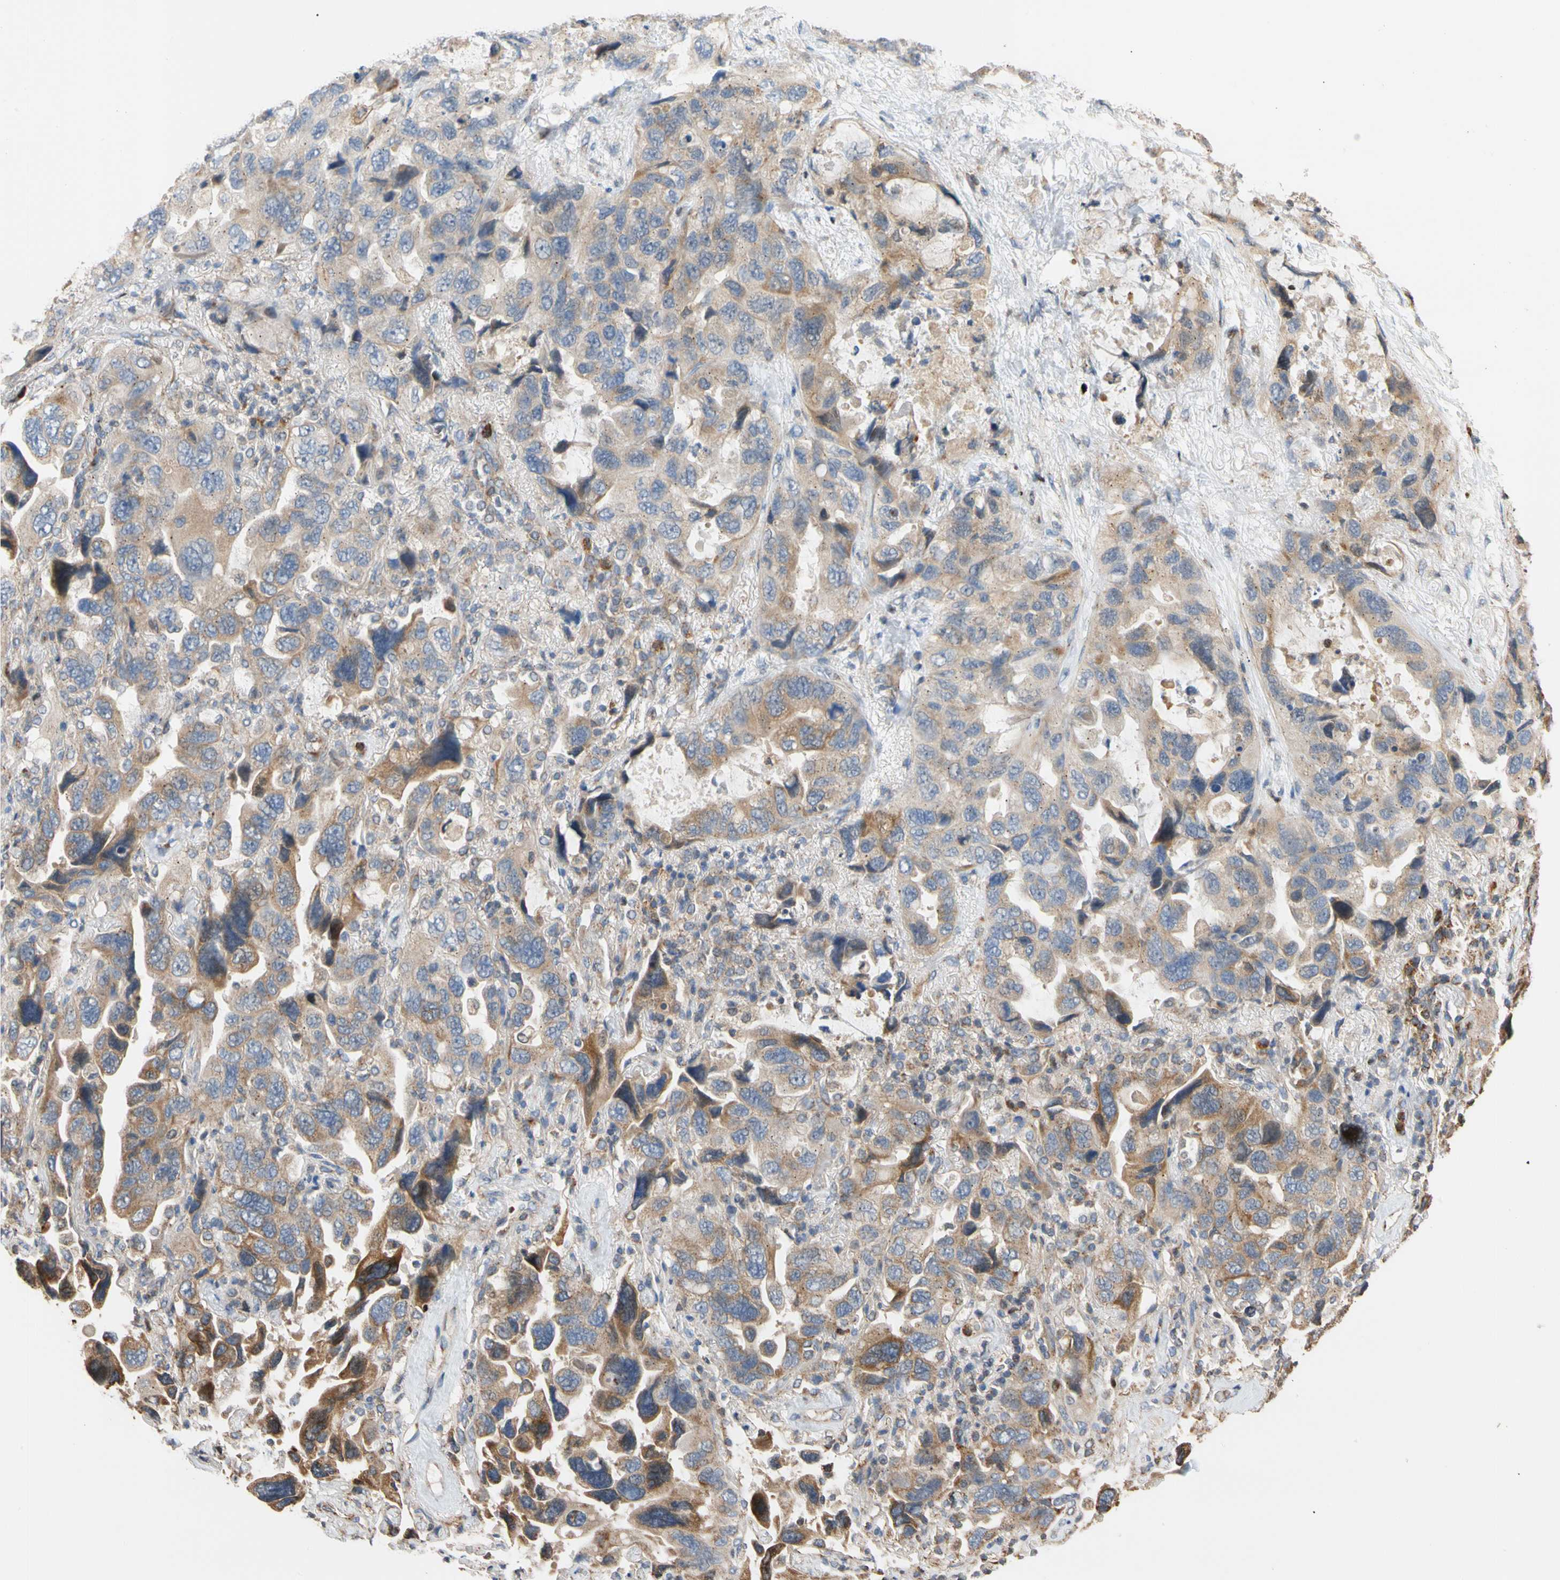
{"staining": {"intensity": "weak", "quantity": ">75%", "location": "cytoplasmic/membranous"}, "tissue": "lung cancer", "cell_type": "Tumor cells", "image_type": "cancer", "snomed": [{"axis": "morphology", "description": "Squamous cell carcinoma, NOS"}, {"axis": "topography", "description": "Lung"}], "caption": "High-magnification brightfield microscopy of lung squamous cell carcinoma stained with DAB (brown) and counterstained with hematoxylin (blue). tumor cells exhibit weak cytoplasmic/membranous positivity is present in approximately>75% of cells.", "gene": "IP6K2", "patient": {"sex": "female", "age": 73}}